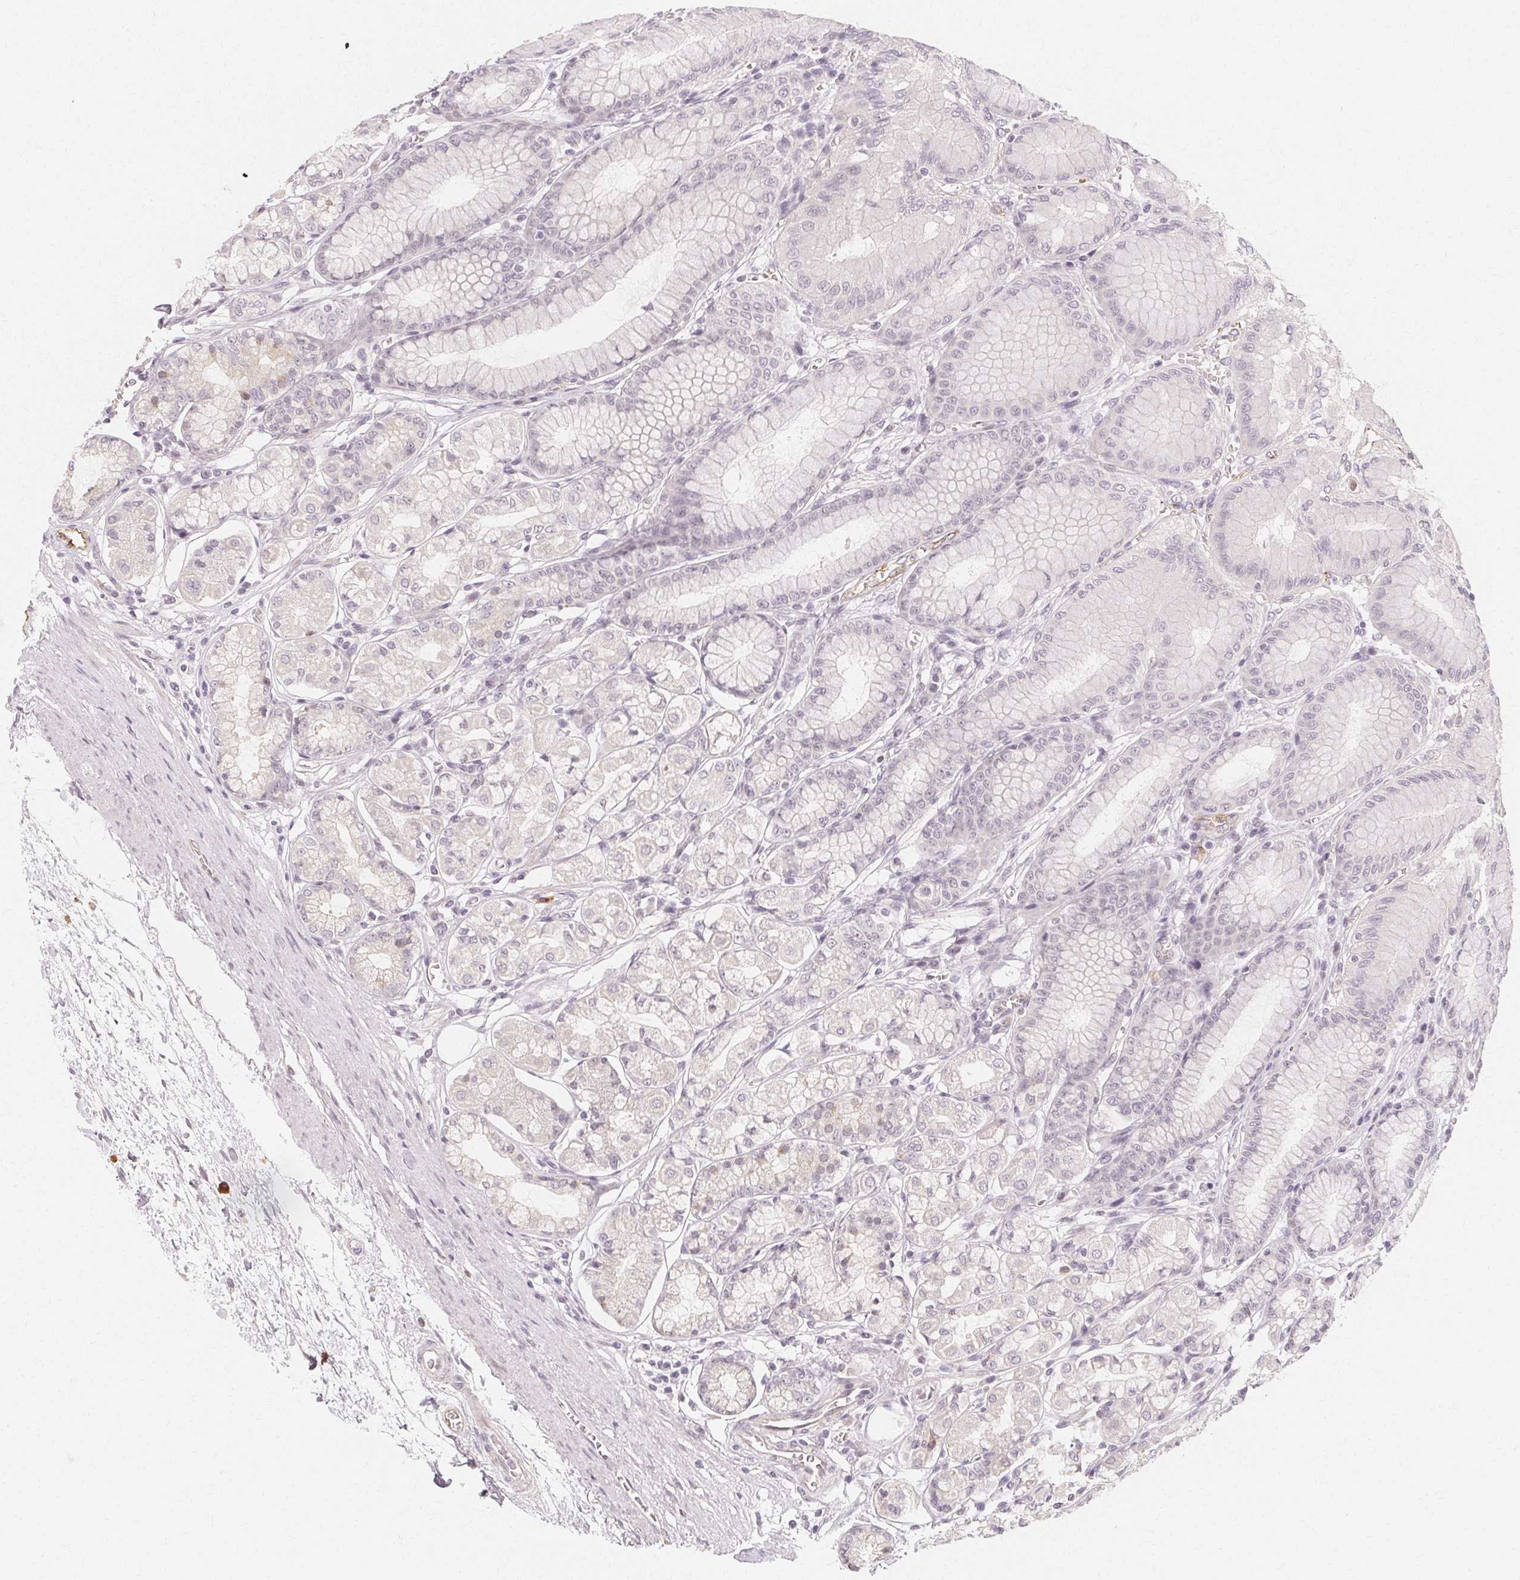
{"staining": {"intensity": "negative", "quantity": "none", "location": "none"}, "tissue": "stomach", "cell_type": "Glandular cells", "image_type": "normal", "snomed": [{"axis": "morphology", "description": "Normal tissue, NOS"}, {"axis": "topography", "description": "Stomach"}, {"axis": "topography", "description": "Stomach, lower"}], "caption": "Stomach was stained to show a protein in brown. There is no significant staining in glandular cells. (DAB immunohistochemistry (IHC), high magnification).", "gene": "CLCNKA", "patient": {"sex": "male", "age": 76}}